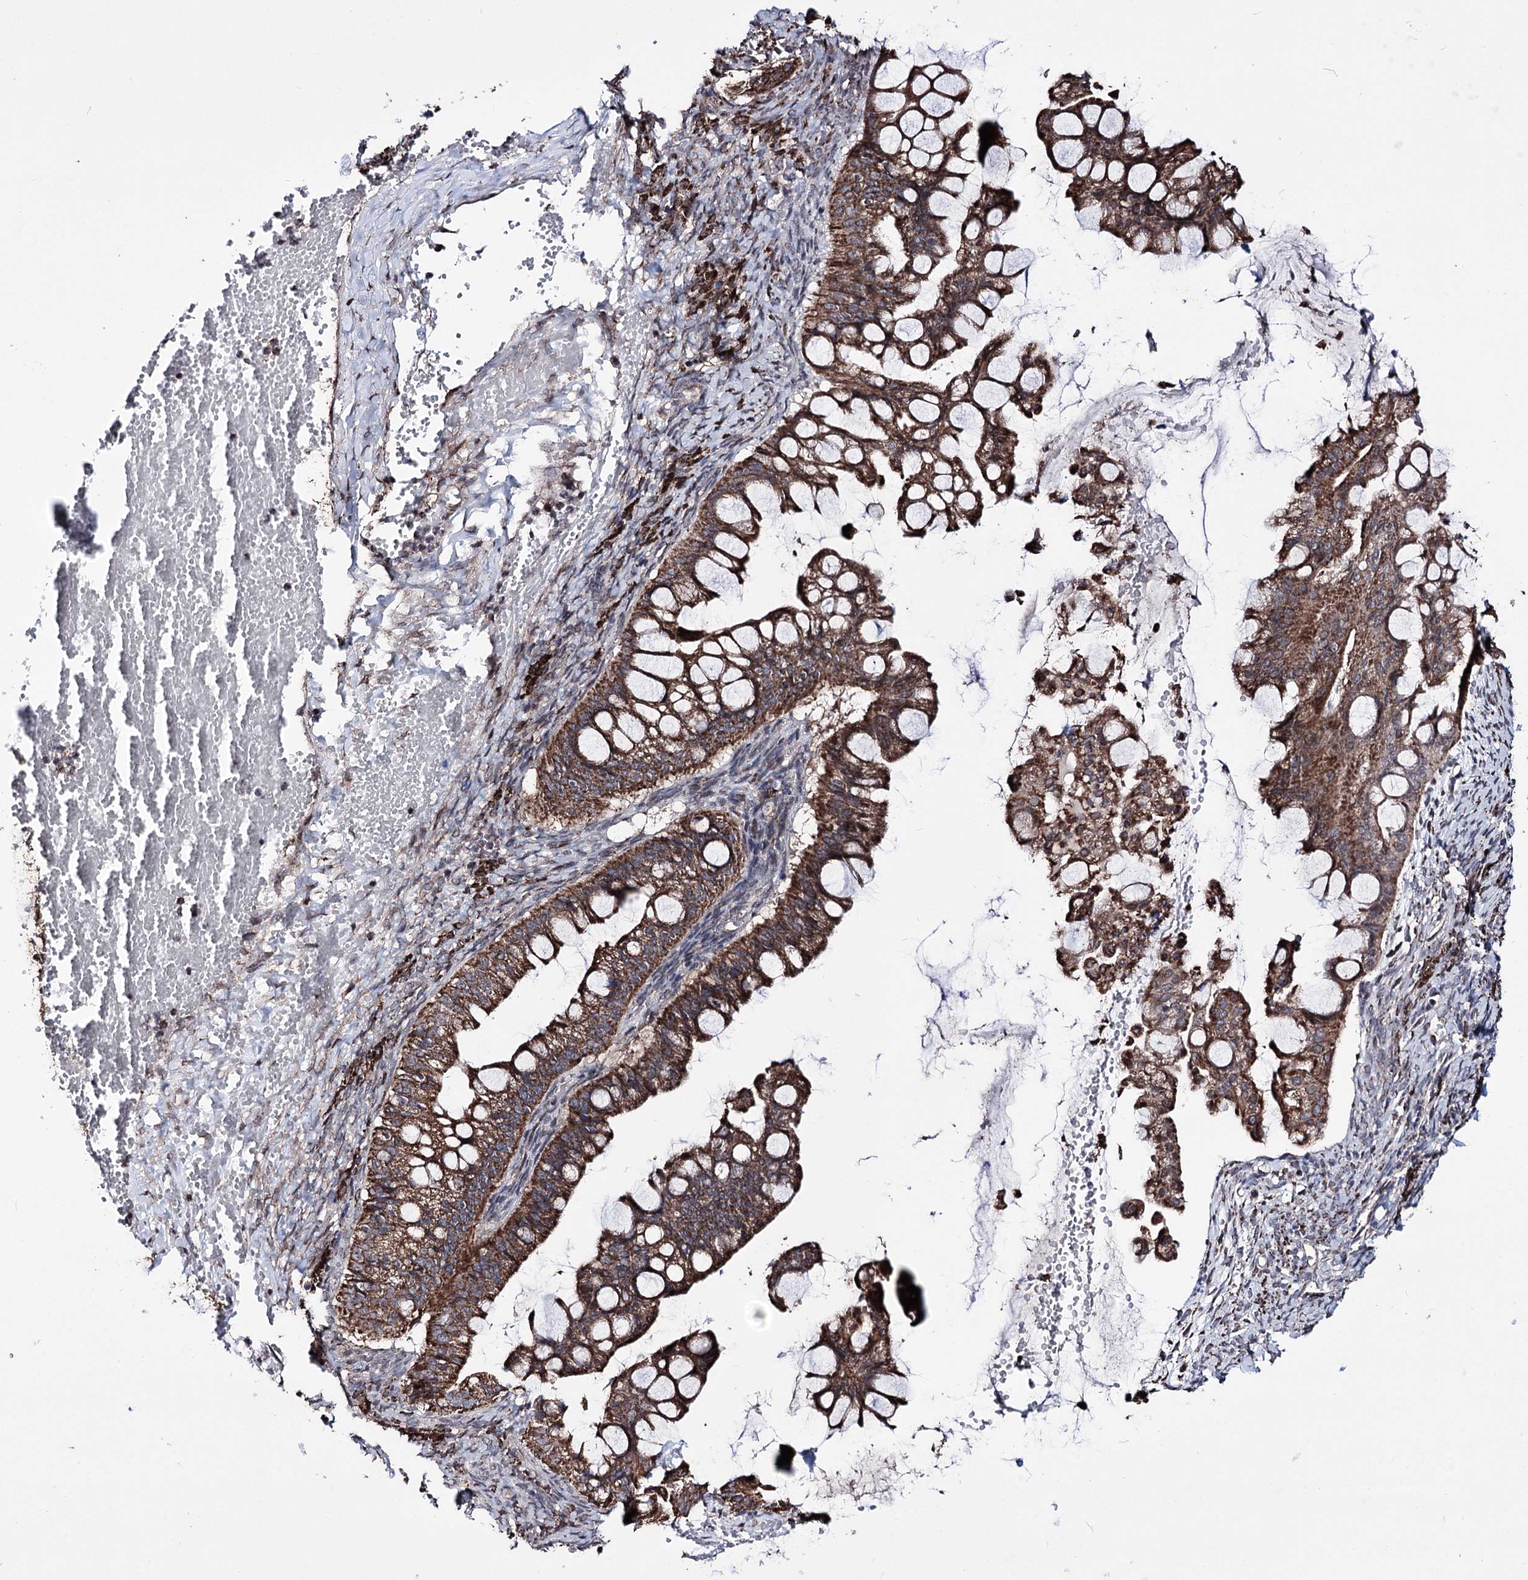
{"staining": {"intensity": "strong", "quantity": ">75%", "location": "cytoplasmic/membranous"}, "tissue": "ovarian cancer", "cell_type": "Tumor cells", "image_type": "cancer", "snomed": [{"axis": "morphology", "description": "Cystadenocarcinoma, mucinous, NOS"}, {"axis": "topography", "description": "Ovary"}], "caption": "Protein staining by IHC reveals strong cytoplasmic/membranous positivity in approximately >75% of tumor cells in ovarian cancer.", "gene": "CREB3L4", "patient": {"sex": "female", "age": 73}}